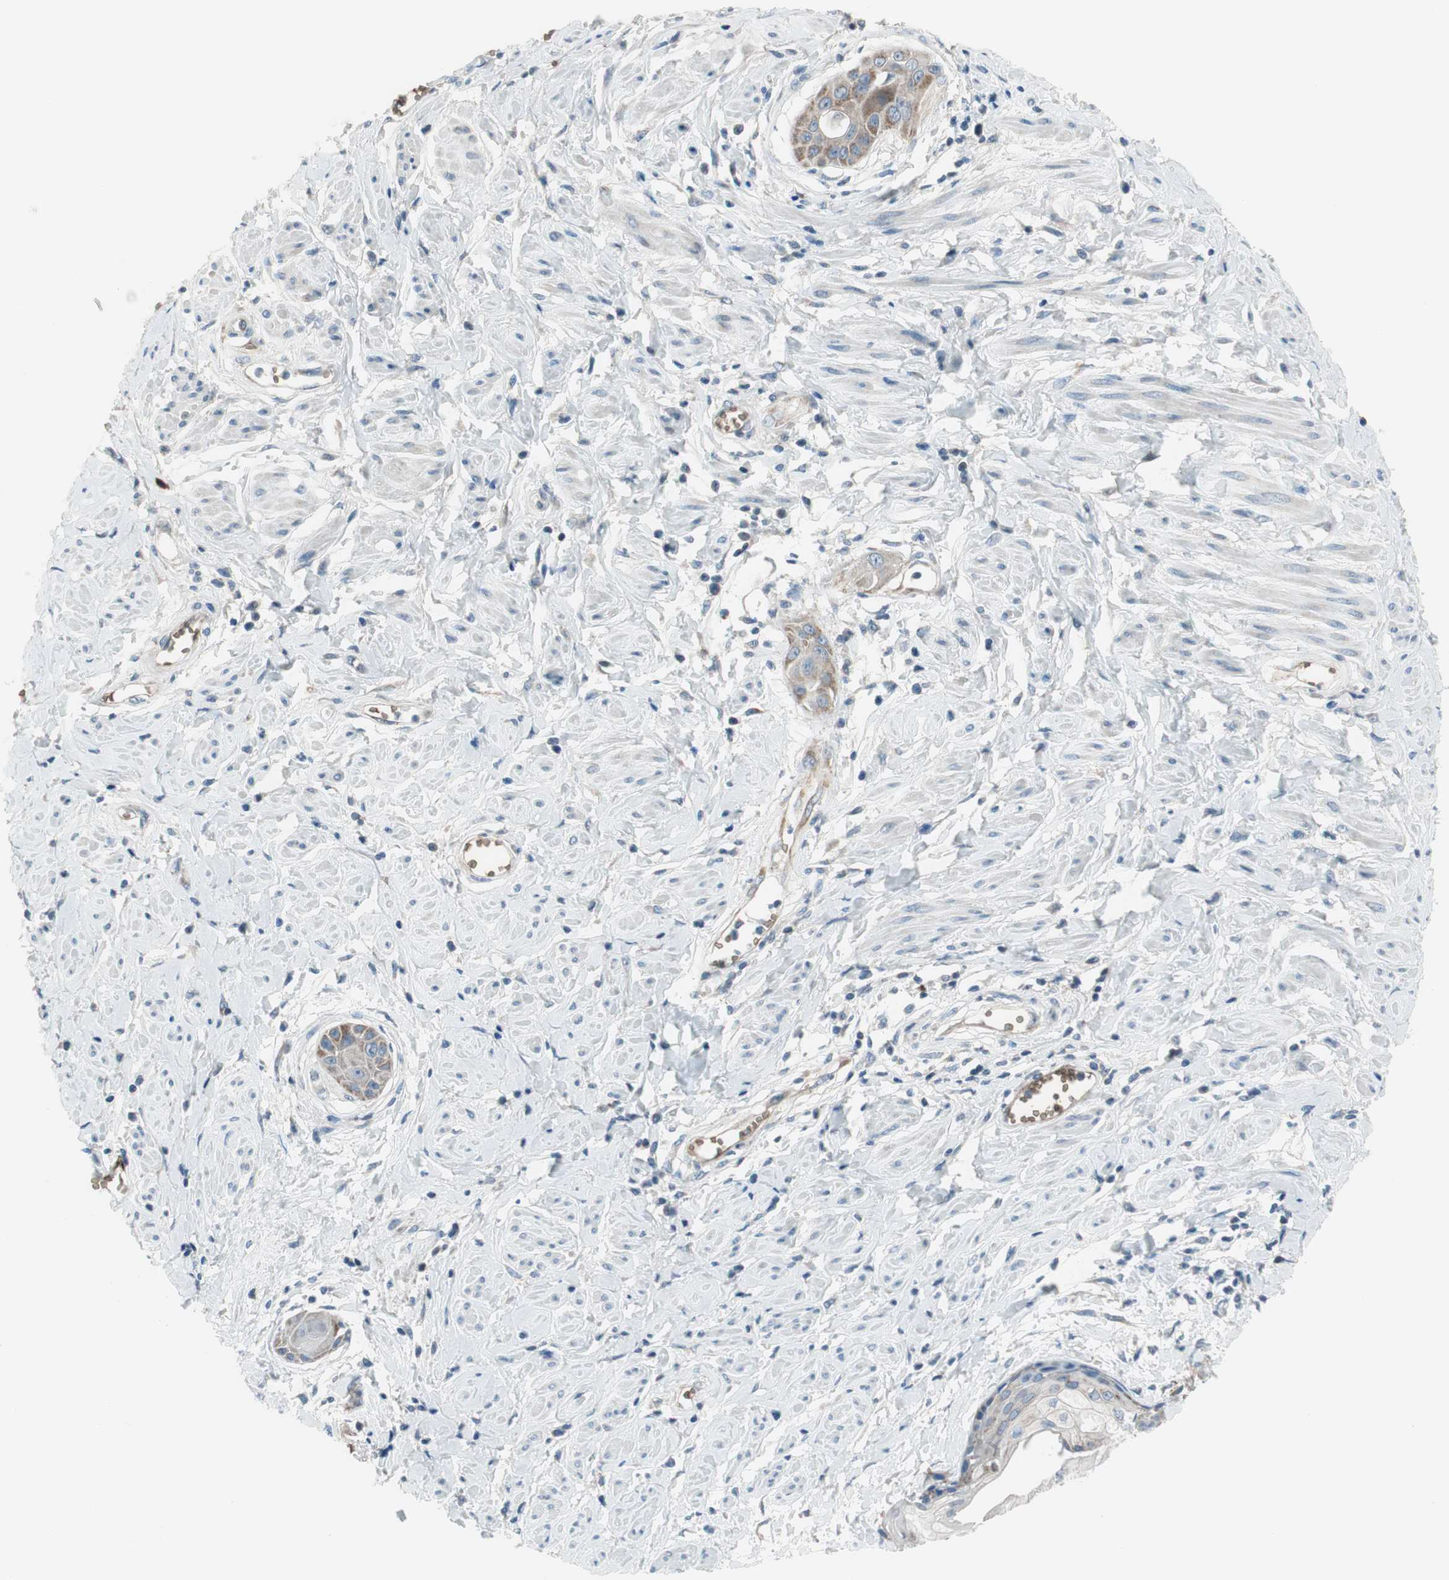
{"staining": {"intensity": "moderate", "quantity": ">75%", "location": "cytoplasmic/membranous"}, "tissue": "cervical cancer", "cell_type": "Tumor cells", "image_type": "cancer", "snomed": [{"axis": "morphology", "description": "Squamous cell carcinoma, NOS"}, {"axis": "topography", "description": "Cervix"}], "caption": "About >75% of tumor cells in squamous cell carcinoma (cervical) reveal moderate cytoplasmic/membranous protein positivity as visualized by brown immunohistochemical staining.", "gene": "GYPC", "patient": {"sex": "female", "age": 57}}